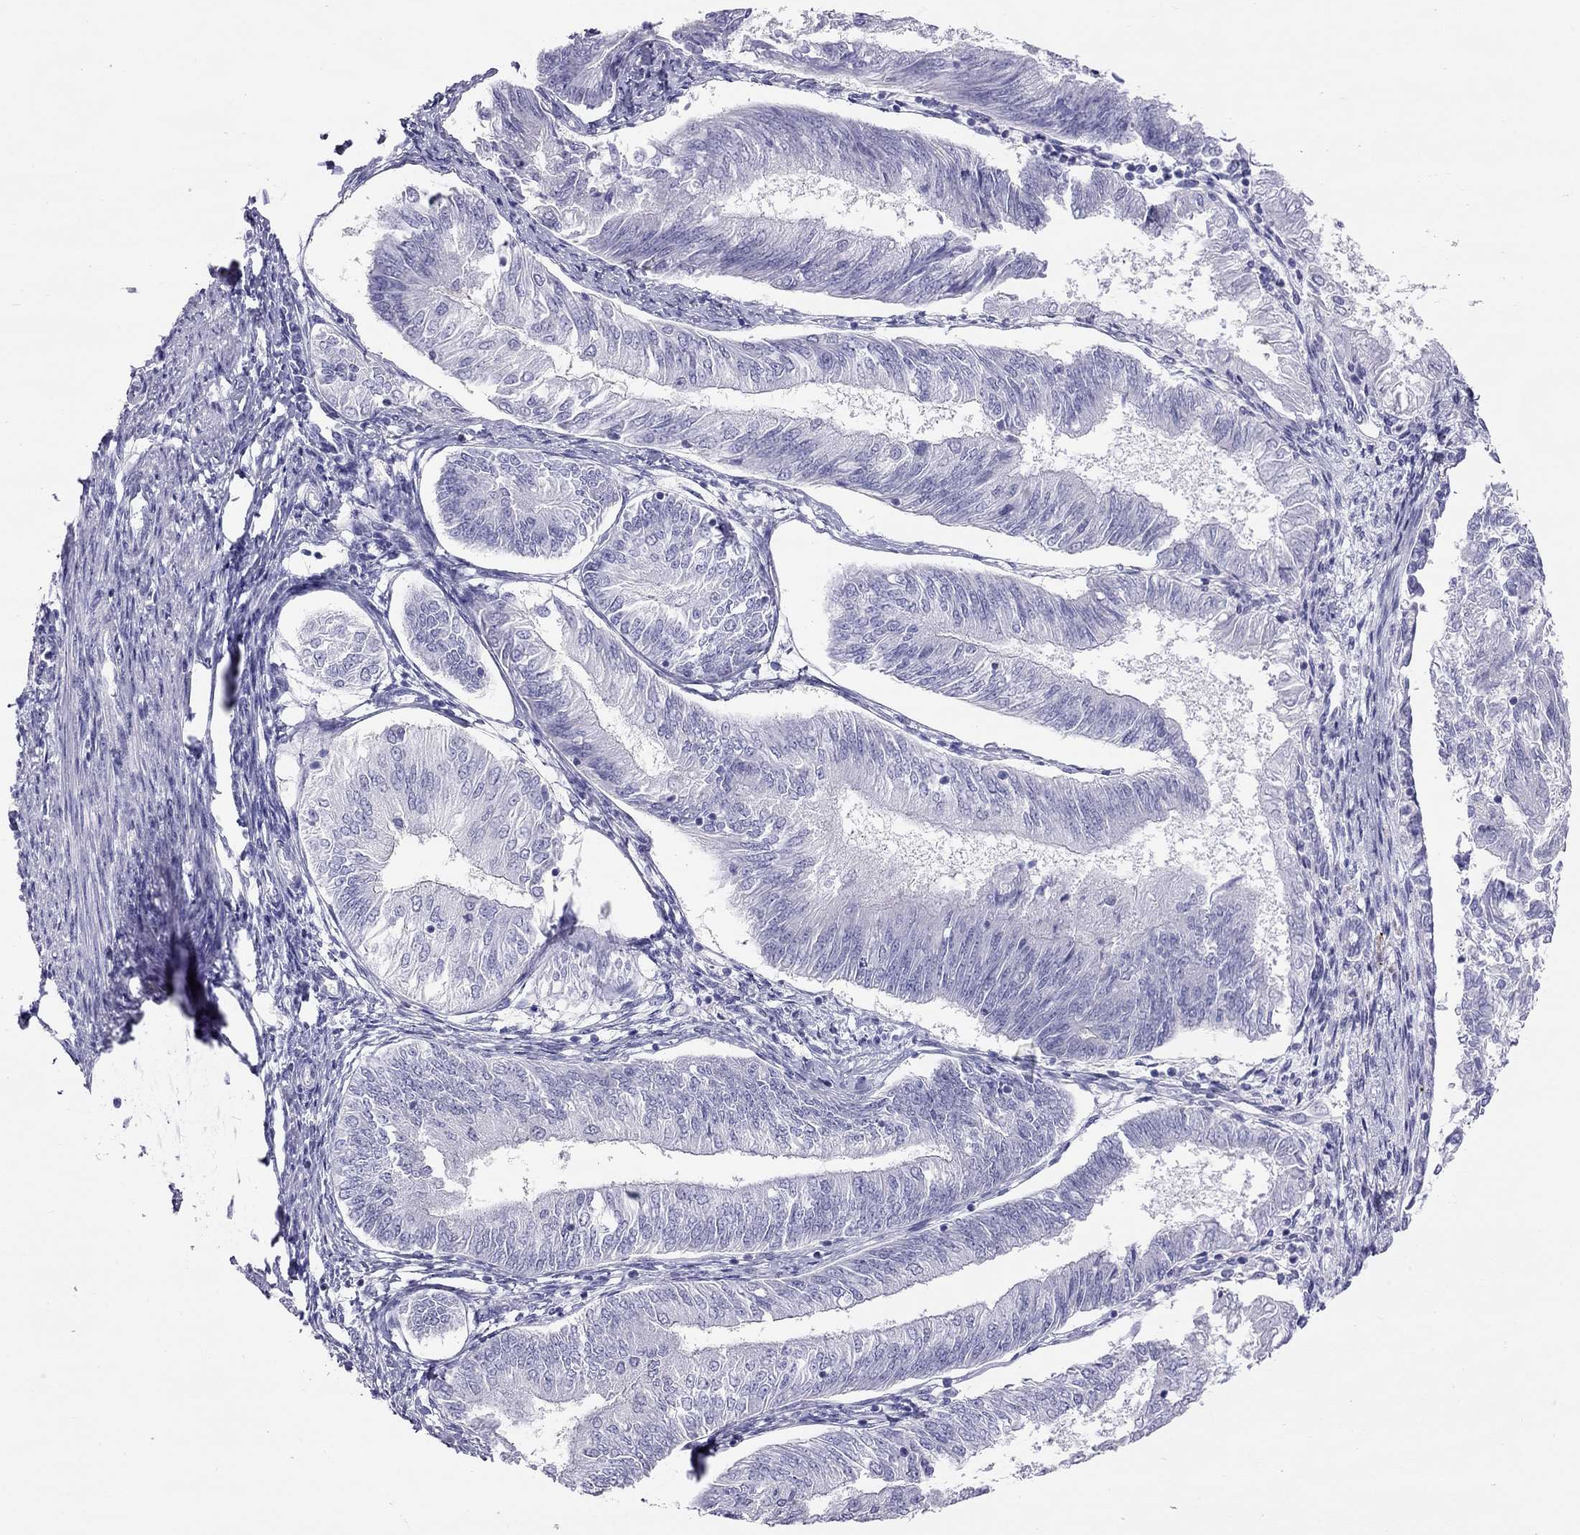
{"staining": {"intensity": "negative", "quantity": "none", "location": "none"}, "tissue": "endometrial cancer", "cell_type": "Tumor cells", "image_type": "cancer", "snomed": [{"axis": "morphology", "description": "Adenocarcinoma, NOS"}, {"axis": "topography", "description": "Endometrium"}], "caption": "DAB (3,3'-diaminobenzidine) immunohistochemical staining of endometrial cancer demonstrates no significant expression in tumor cells. The staining is performed using DAB brown chromogen with nuclei counter-stained in using hematoxylin.", "gene": "KCNV2", "patient": {"sex": "female", "age": 58}}